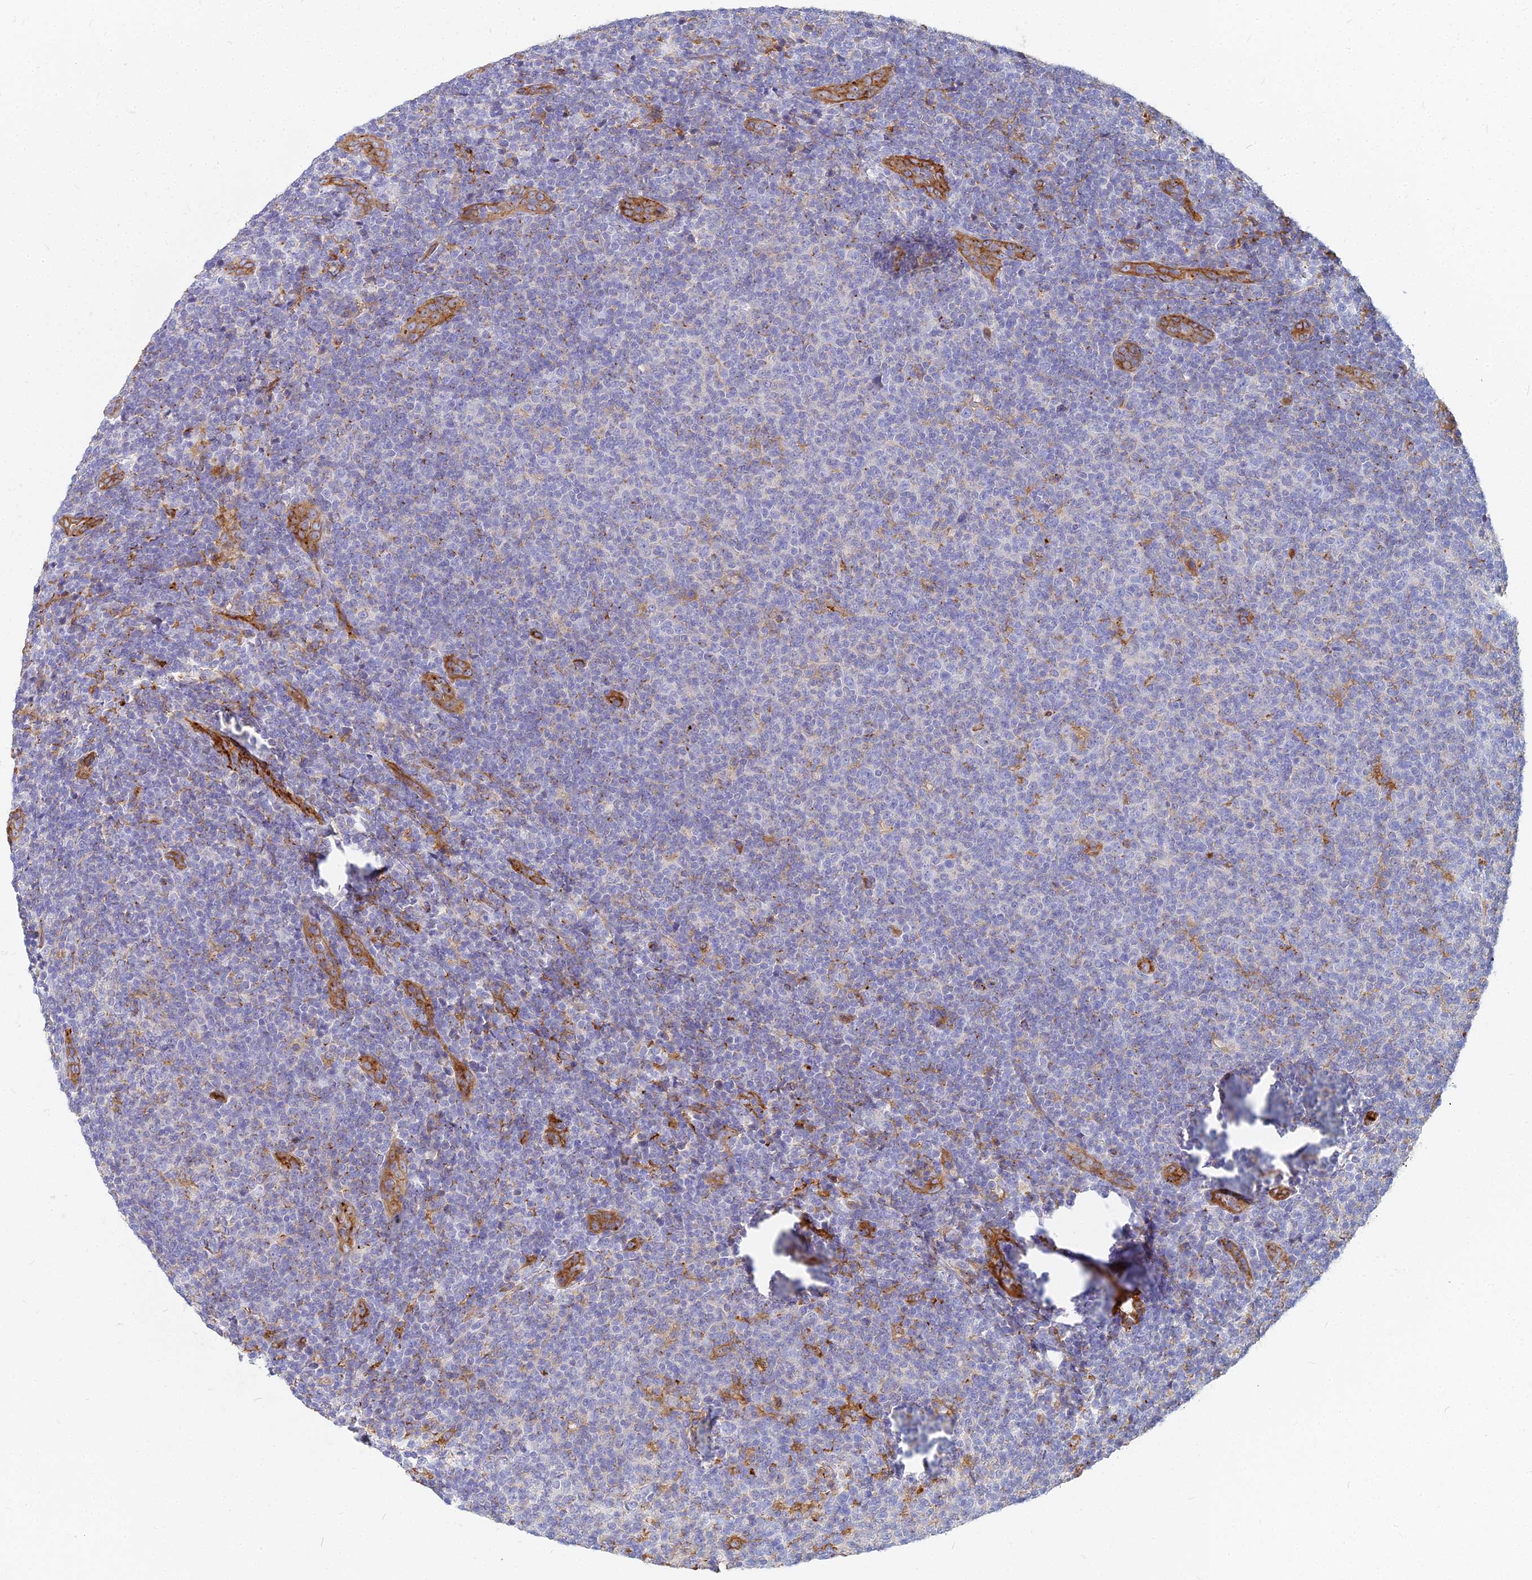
{"staining": {"intensity": "negative", "quantity": "none", "location": "none"}, "tissue": "lymphoma", "cell_type": "Tumor cells", "image_type": "cancer", "snomed": [{"axis": "morphology", "description": "Malignant lymphoma, non-Hodgkin's type, Low grade"}, {"axis": "topography", "description": "Lymph node"}], "caption": "Tumor cells are negative for brown protein staining in low-grade malignant lymphoma, non-Hodgkin's type.", "gene": "VAT1", "patient": {"sex": "male", "age": 66}}